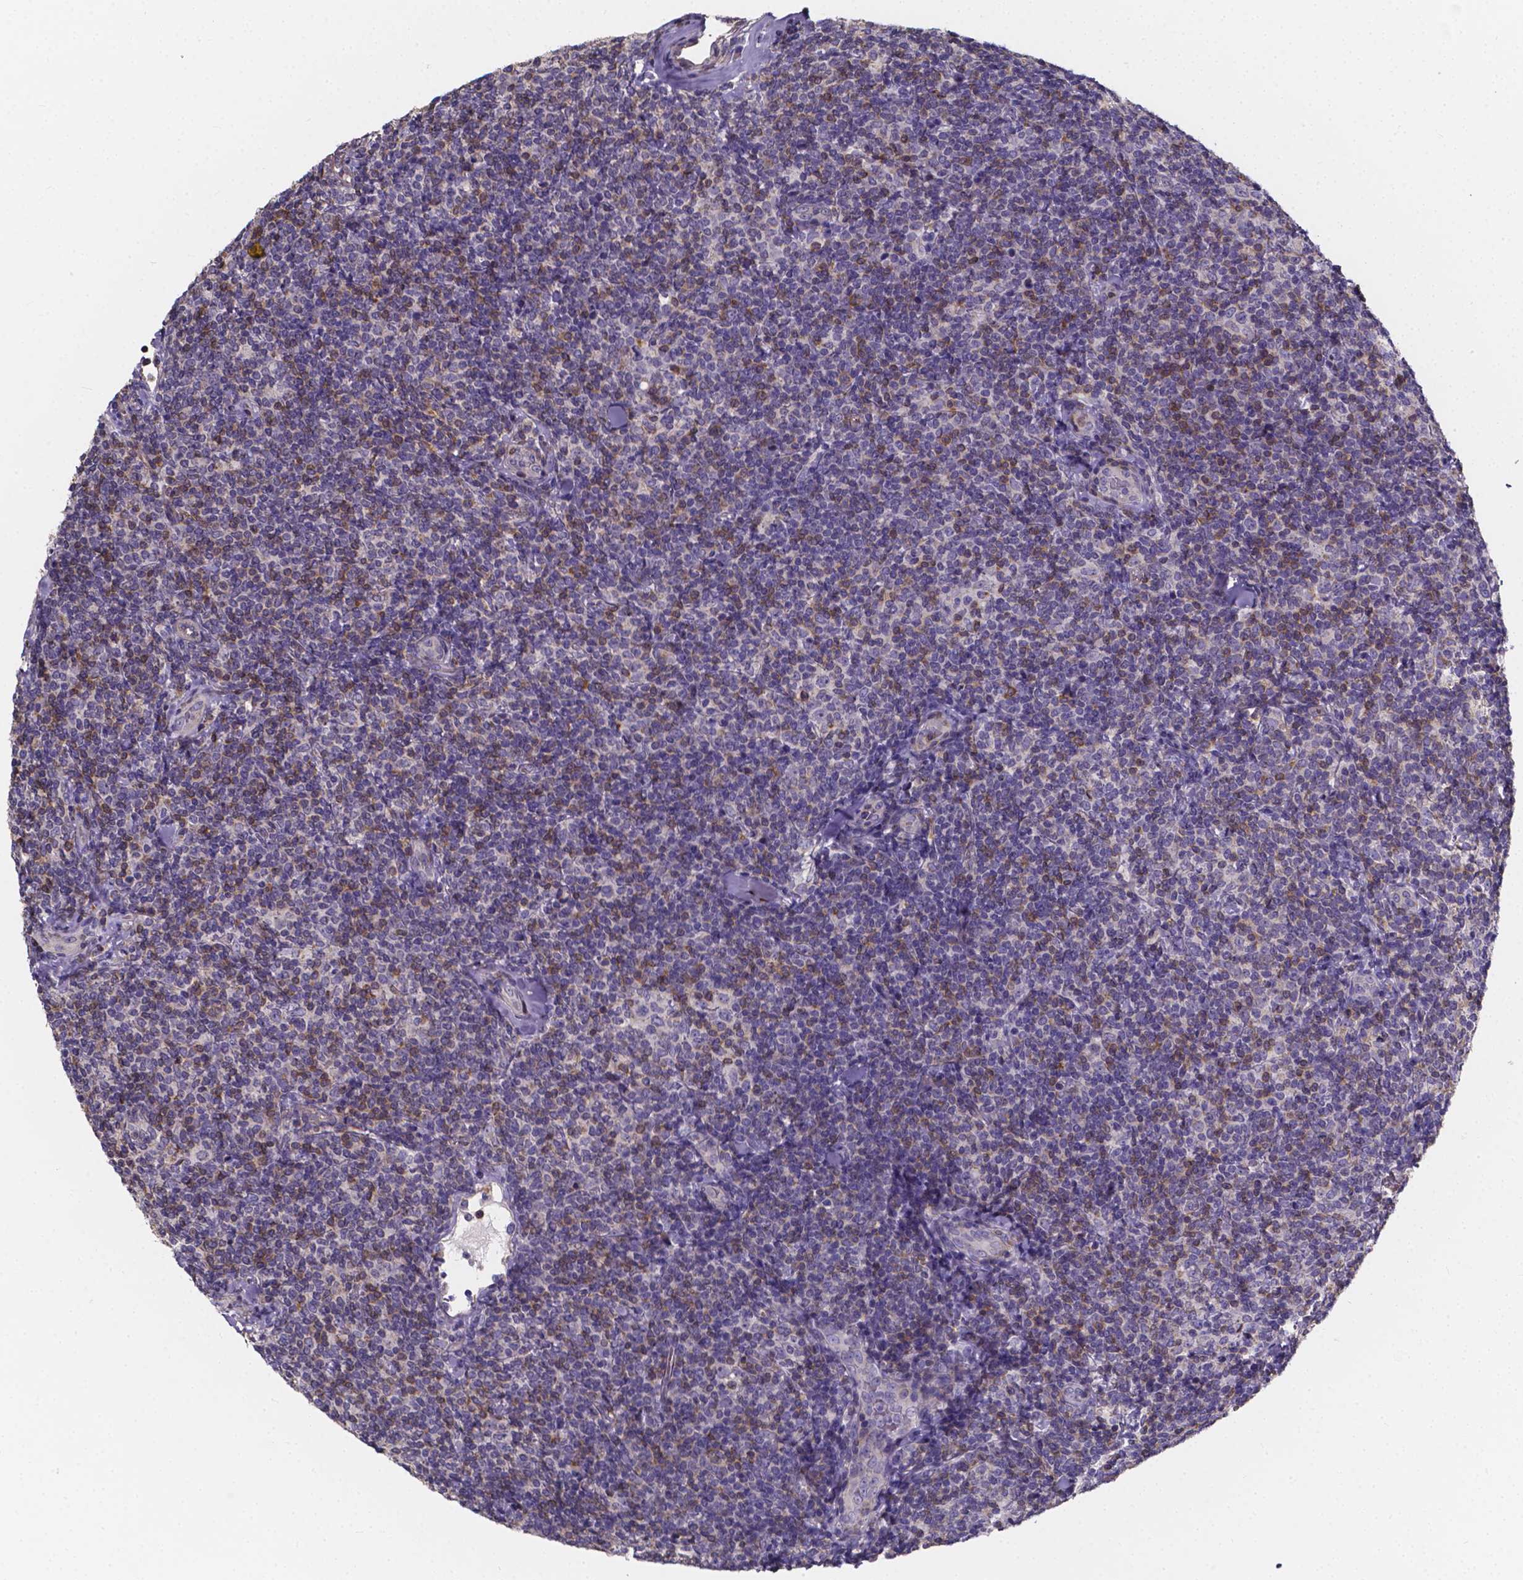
{"staining": {"intensity": "moderate", "quantity": "<25%", "location": "cytoplasmic/membranous"}, "tissue": "lymphoma", "cell_type": "Tumor cells", "image_type": "cancer", "snomed": [{"axis": "morphology", "description": "Malignant lymphoma, non-Hodgkin's type, Low grade"}, {"axis": "topography", "description": "Lymph node"}], "caption": "Immunohistochemical staining of lymphoma displays low levels of moderate cytoplasmic/membranous staining in approximately <25% of tumor cells.", "gene": "THEMIS", "patient": {"sex": "female", "age": 56}}